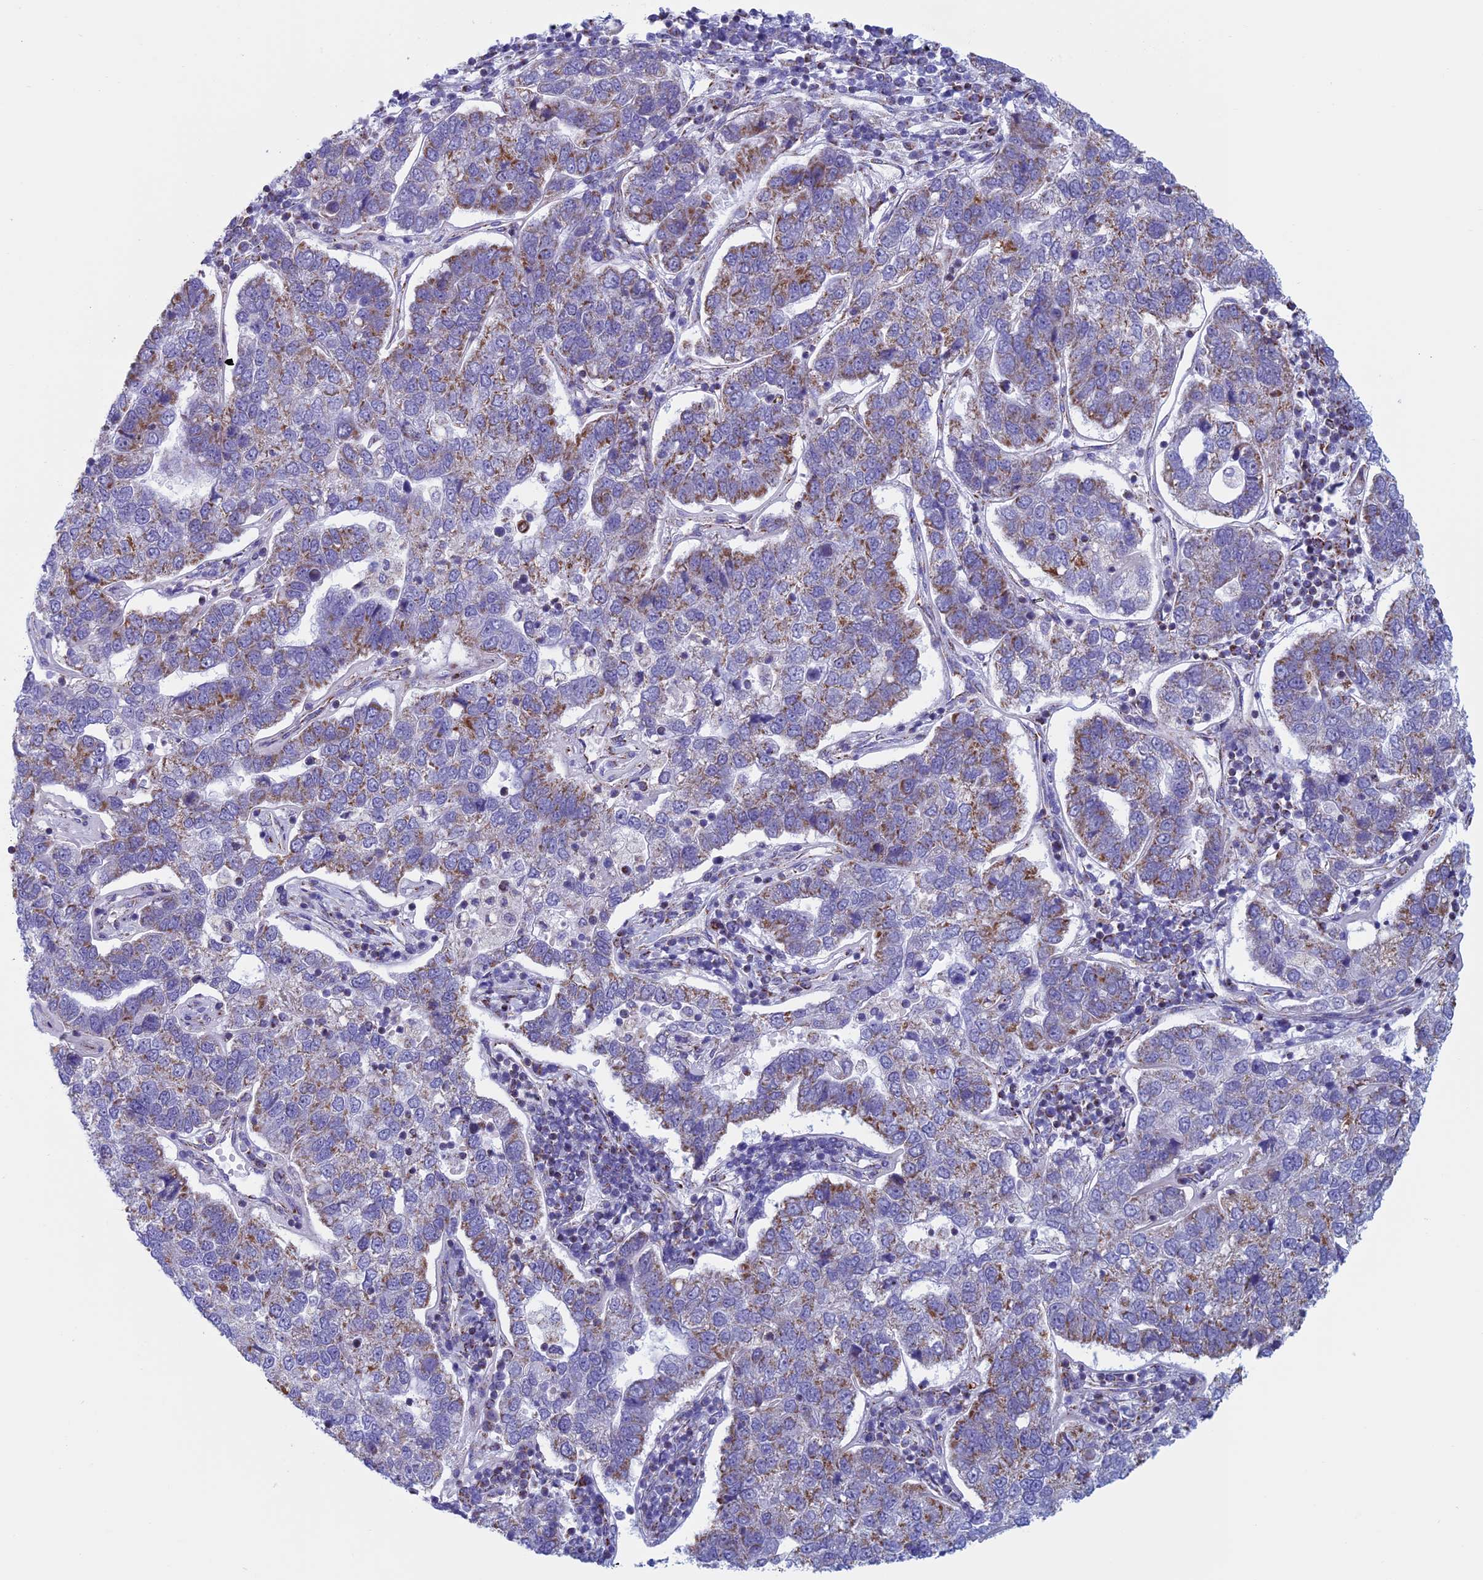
{"staining": {"intensity": "moderate", "quantity": "<25%", "location": "cytoplasmic/membranous"}, "tissue": "pancreatic cancer", "cell_type": "Tumor cells", "image_type": "cancer", "snomed": [{"axis": "morphology", "description": "Adenocarcinoma, NOS"}, {"axis": "topography", "description": "Pancreas"}], "caption": "Immunohistochemistry of pancreatic cancer displays low levels of moderate cytoplasmic/membranous staining in about <25% of tumor cells.", "gene": "NDUFB9", "patient": {"sex": "female", "age": 61}}